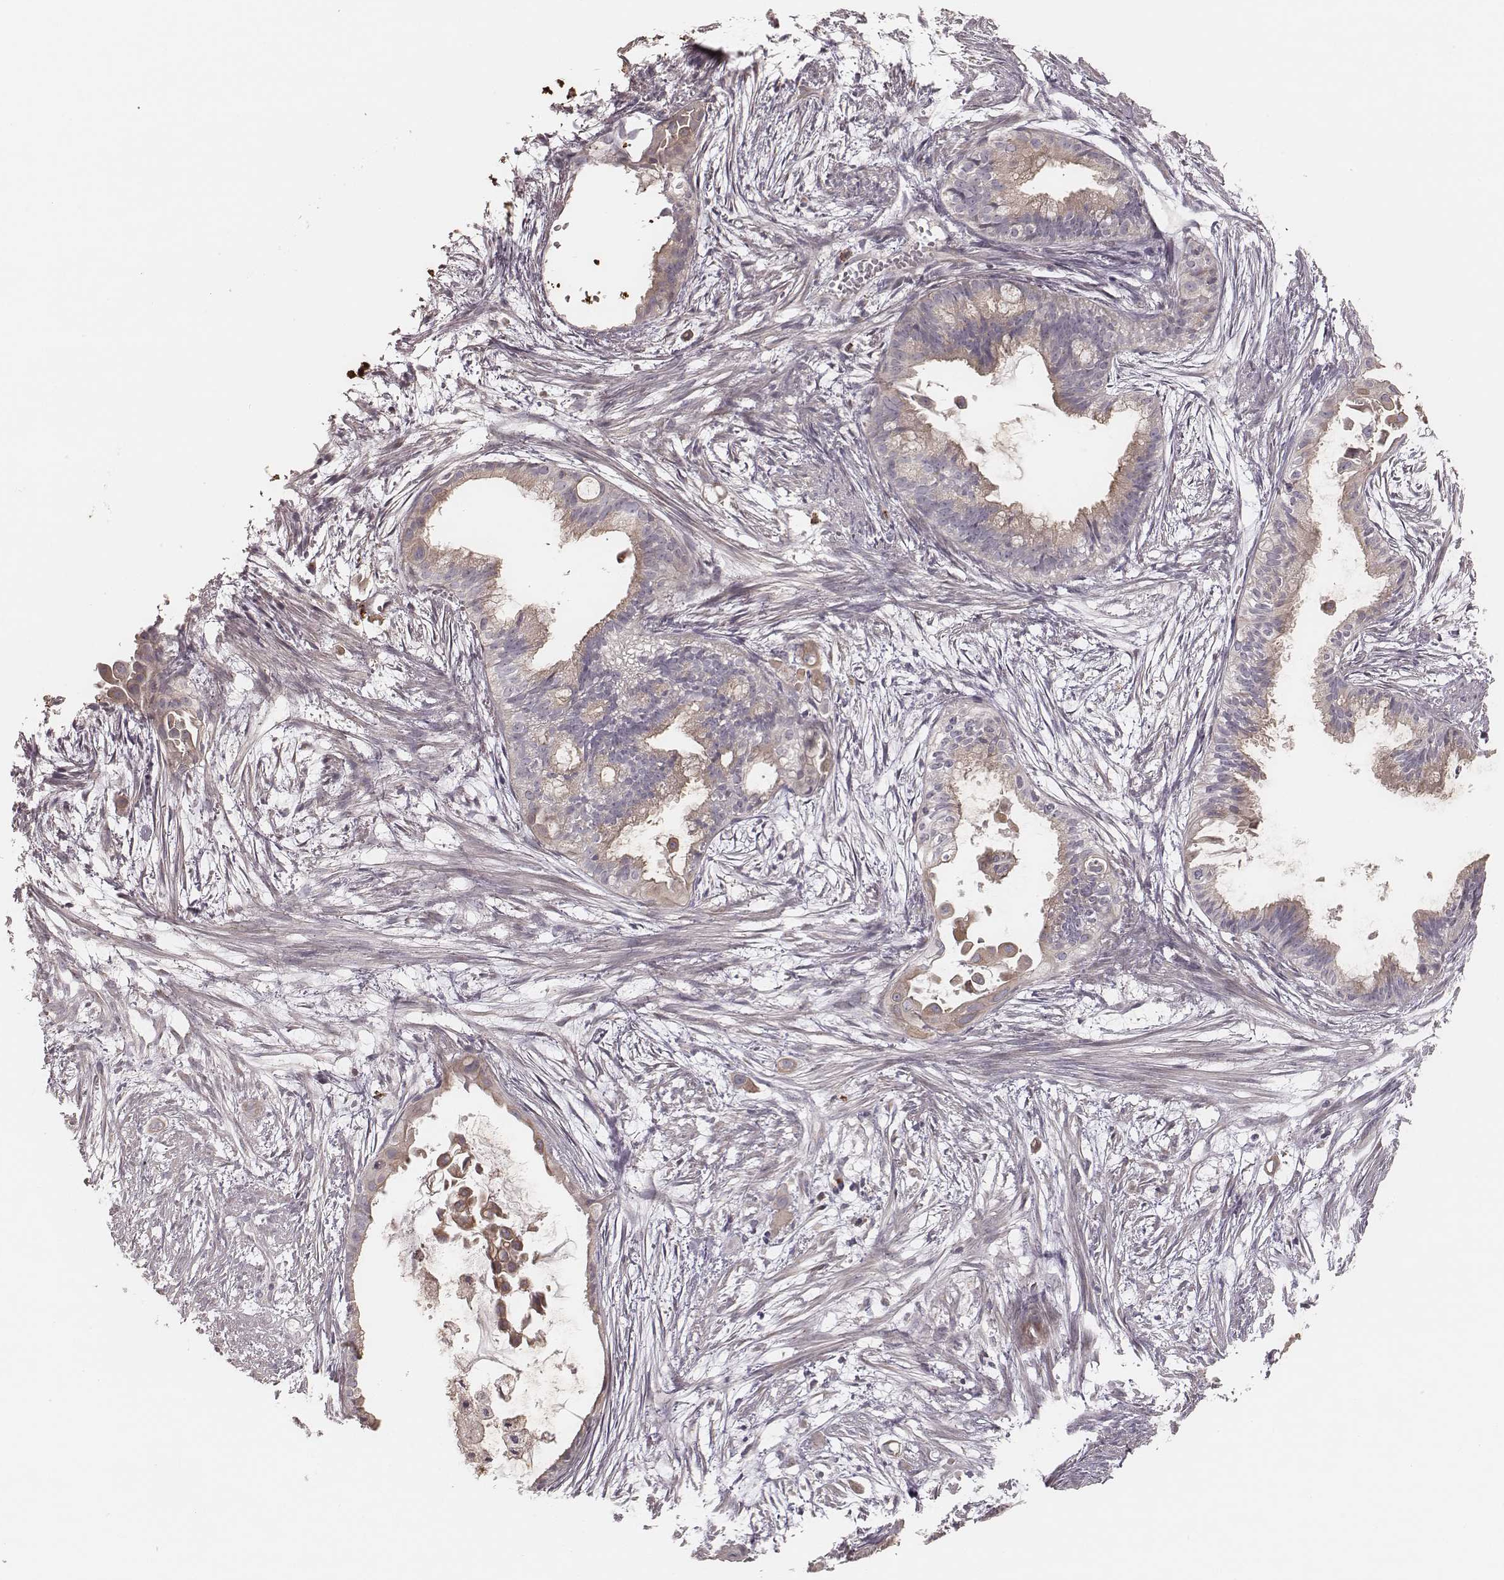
{"staining": {"intensity": "weak", "quantity": ">75%", "location": "cytoplasmic/membranous"}, "tissue": "endometrial cancer", "cell_type": "Tumor cells", "image_type": "cancer", "snomed": [{"axis": "morphology", "description": "Adenocarcinoma, NOS"}, {"axis": "topography", "description": "Endometrium"}], "caption": "Human adenocarcinoma (endometrial) stained with a protein marker reveals weak staining in tumor cells.", "gene": "ABCA7", "patient": {"sex": "female", "age": 86}}